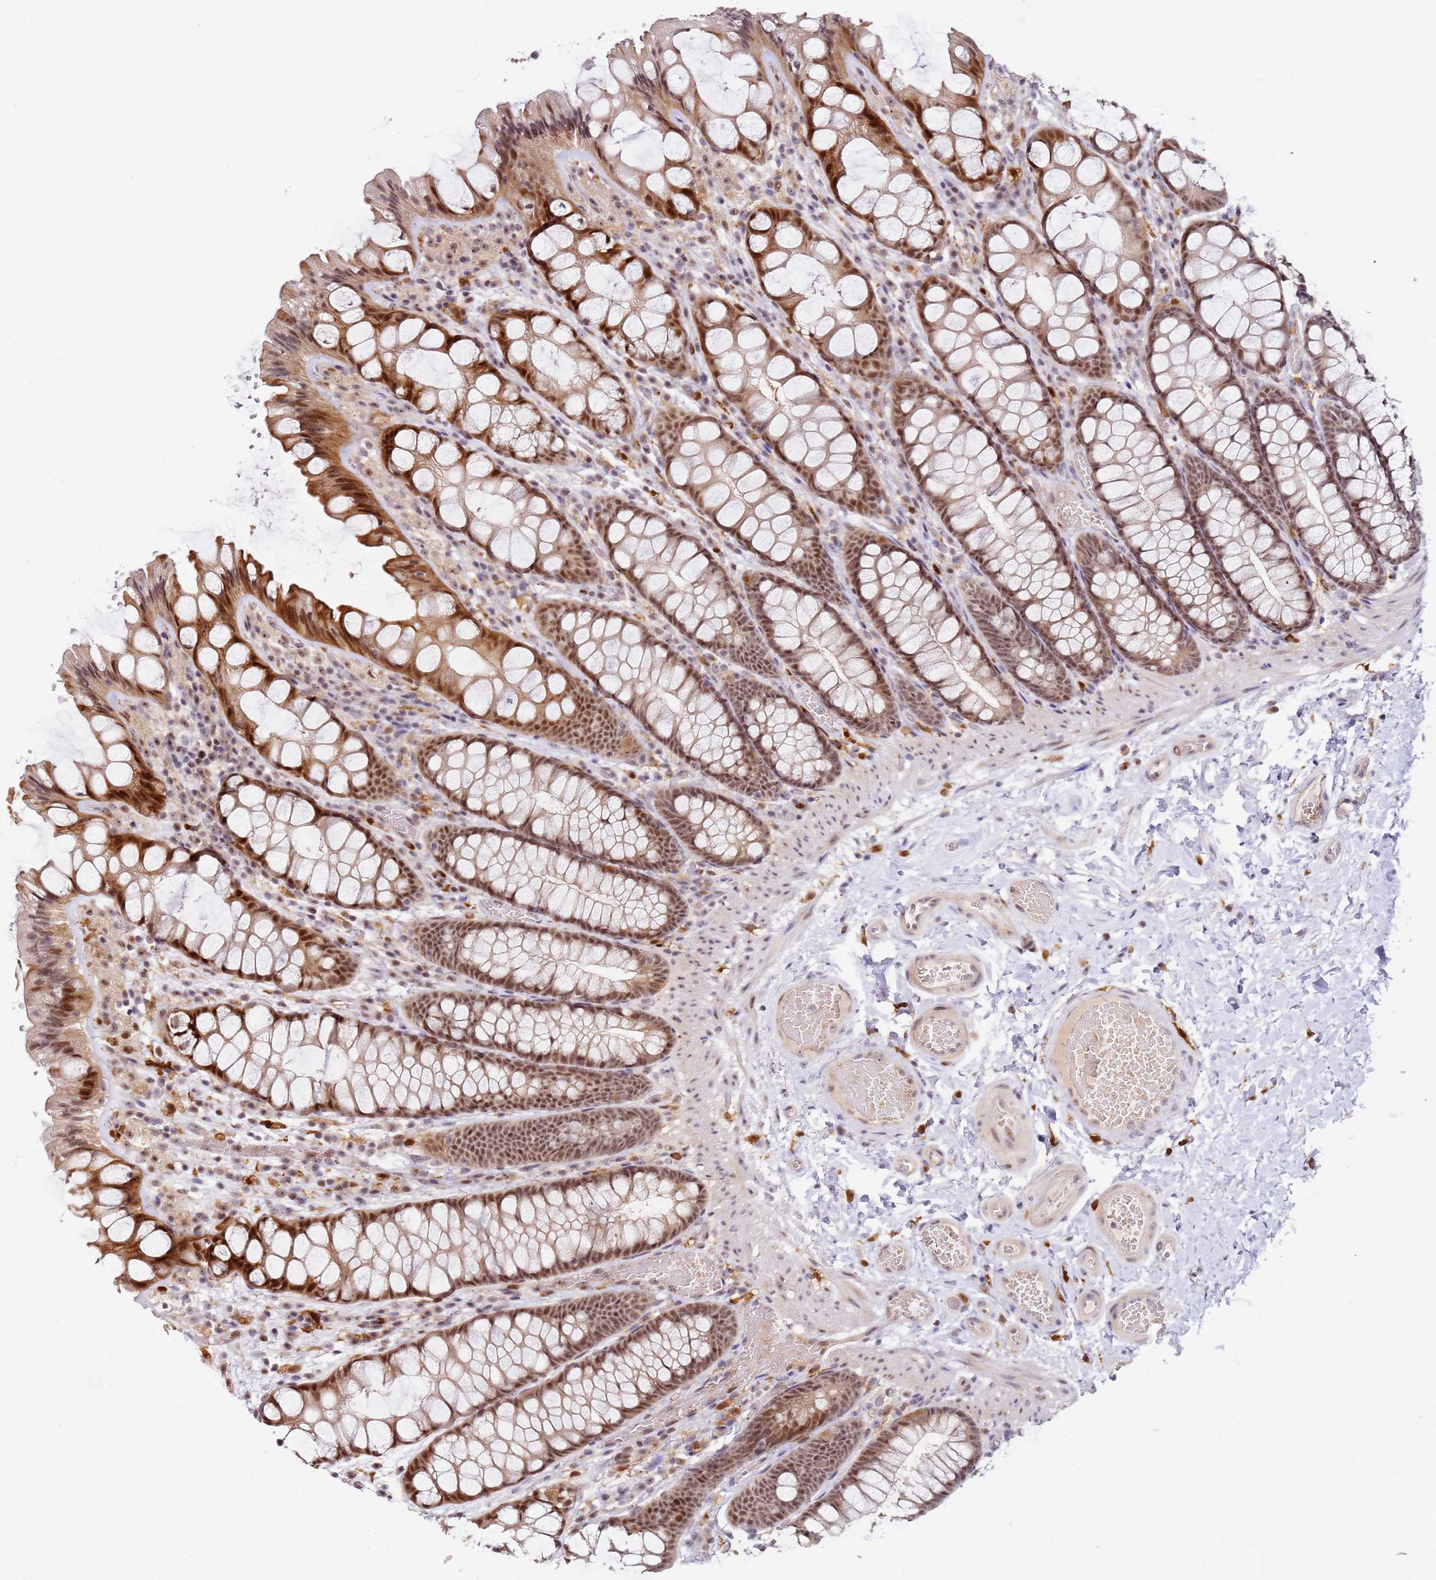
{"staining": {"intensity": "weak", "quantity": ">75%", "location": "nuclear"}, "tissue": "colon", "cell_type": "Endothelial cells", "image_type": "normal", "snomed": [{"axis": "morphology", "description": "Normal tissue, NOS"}, {"axis": "topography", "description": "Colon"}], "caption": "Endothelial cells display low levels of weak nuclear expression in about >75% of cells in benign human colon. Using DAB (3,3'-diaminobenzidine) (brown) and hematoxylin (blue) stains, captured at high magnification using brightfield microscopy.", "gene": "LGALSL", "patient": {"sex": "male", "age": 47}}